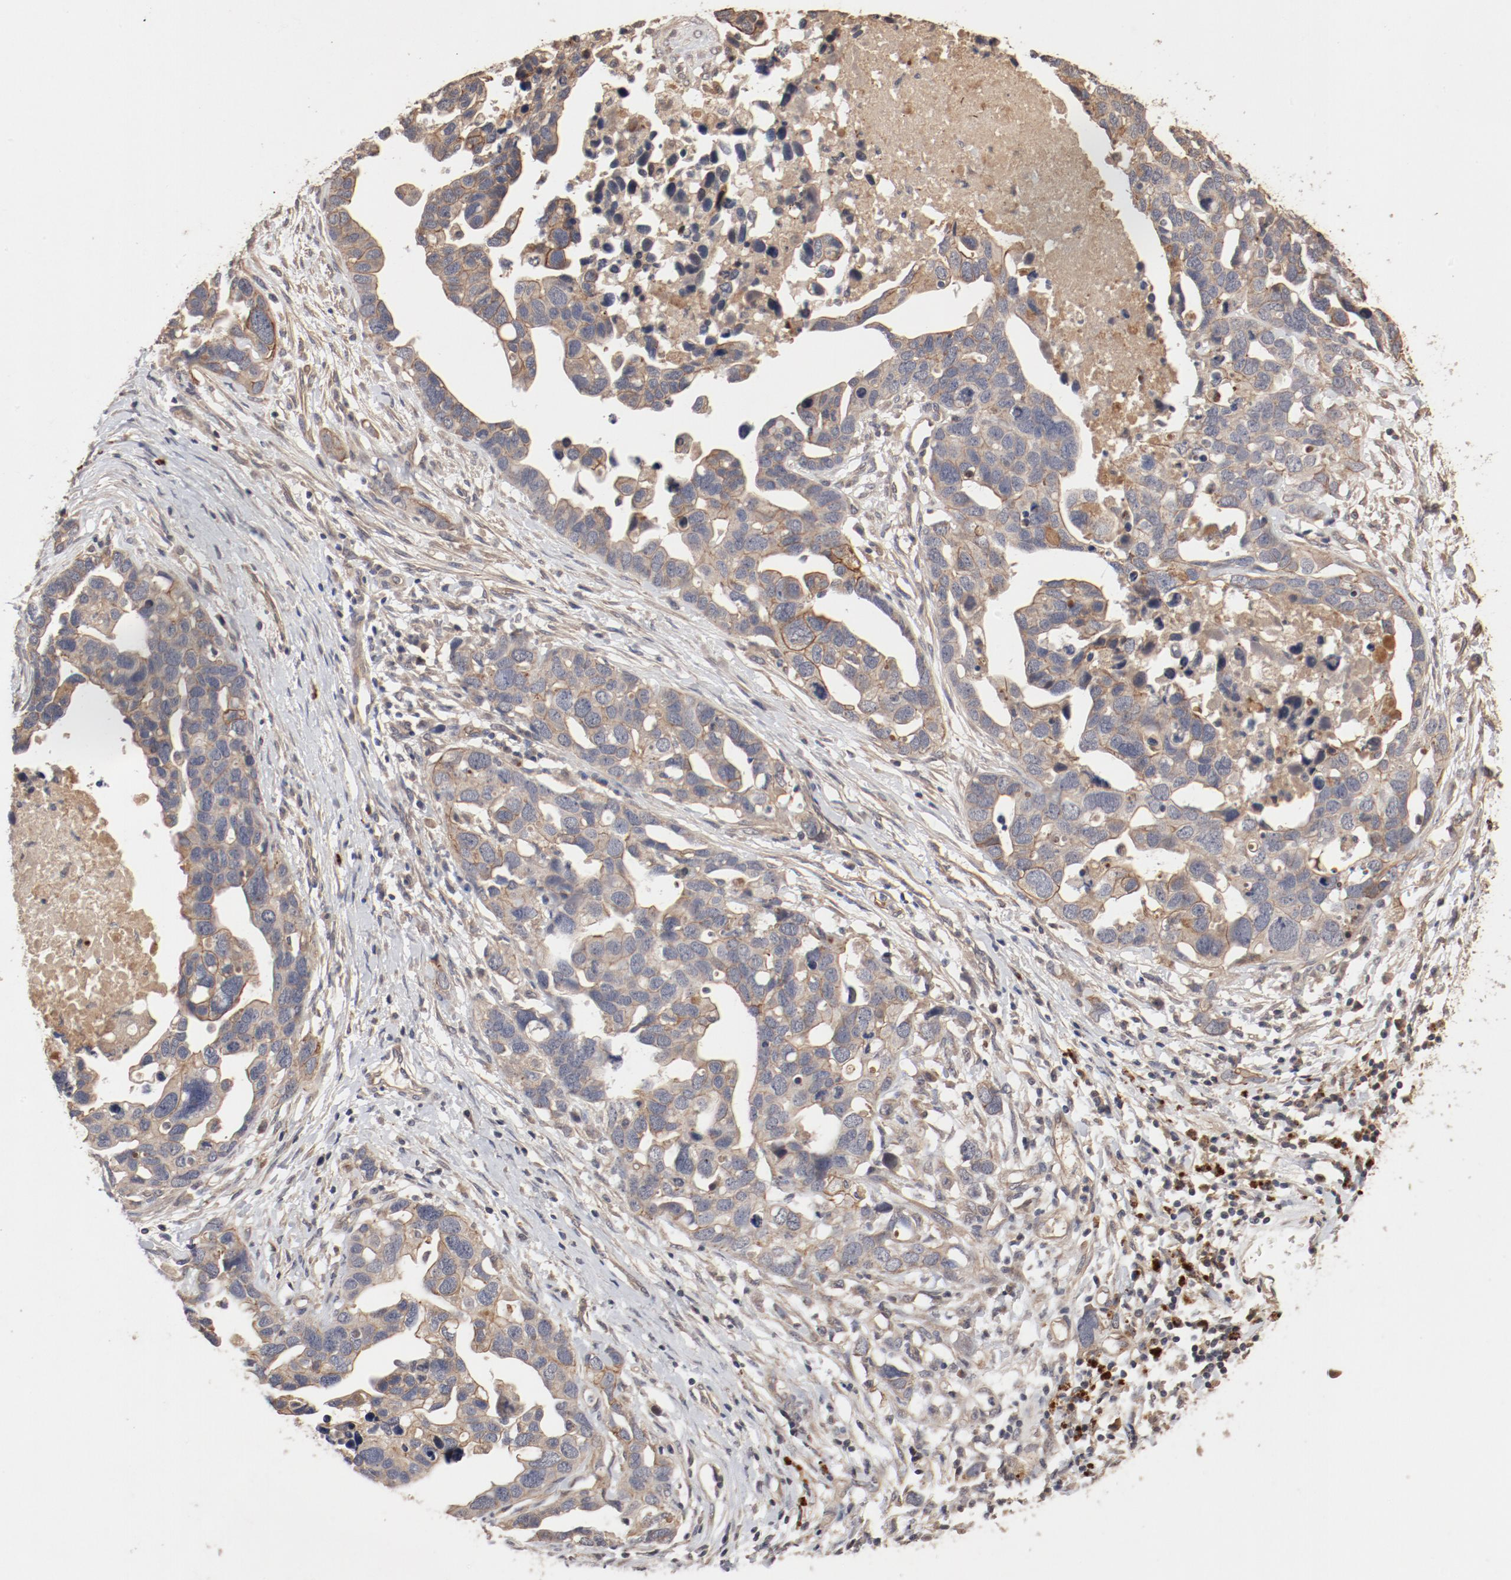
{"staining": {"intensity": "moderate", "quantity": ">75%", "location": "cytoplasmic/membranous"}, "tissue": "ovarian cancer", "cell_type": "Tumor cells", "image_type": "cancer", "snomed": [{"axis": "morphology", "description": "Cystadenocarcinoma, serous, NOS"}, {"axis": "topography", "description": "Ovary"}], "caption": "This is a histology image of IHC staining of ovarian cancer (serous cystadenocarcinoma), which shows moderate staining in the cytoplasmic/membranous of tumor cells.", "gene": "IL3RA", "patient": {"sex": "female", "age": 54}}